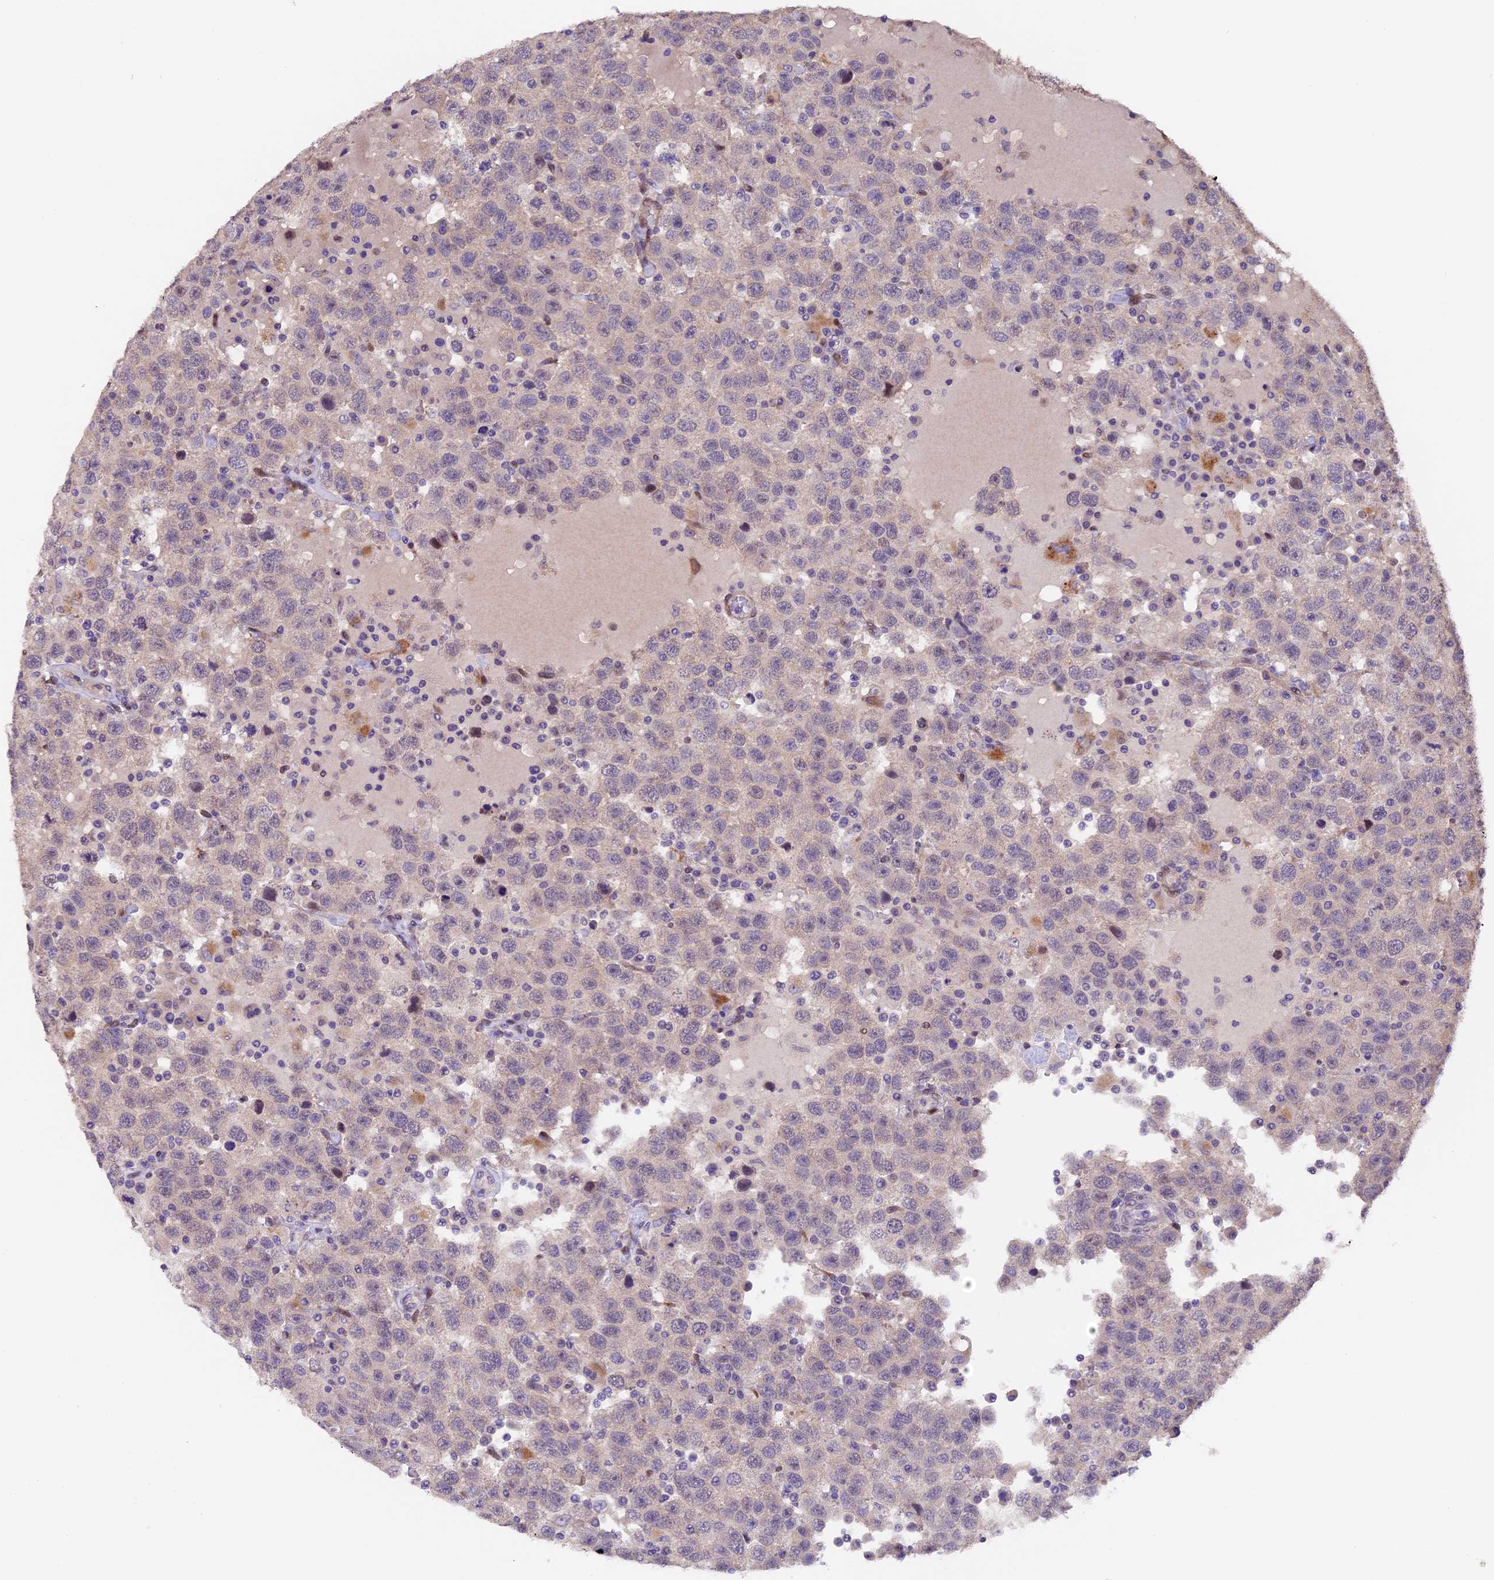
{"staining": {"intensity": "negative", "quantity": "none", "location": "none"}, "tissue": "testis cancer", "cell_type": "Tumor cells", "image_type": "cancer", "snomed": [{"axis": "morphology", "description": "Seminoma, NOS"}, {"axis": "topography", "description": "Testis"}], "caption": "A photomicrograph of testis seminoma stained for a protein displays no brown staining in tumor cells. Brightfield microscopy of IHC stained with DAB (brown) and hematoxylin (blue), captured at high magnification.", "gene": "NCK2", "patient": {"sex": "male", "age": 41}}